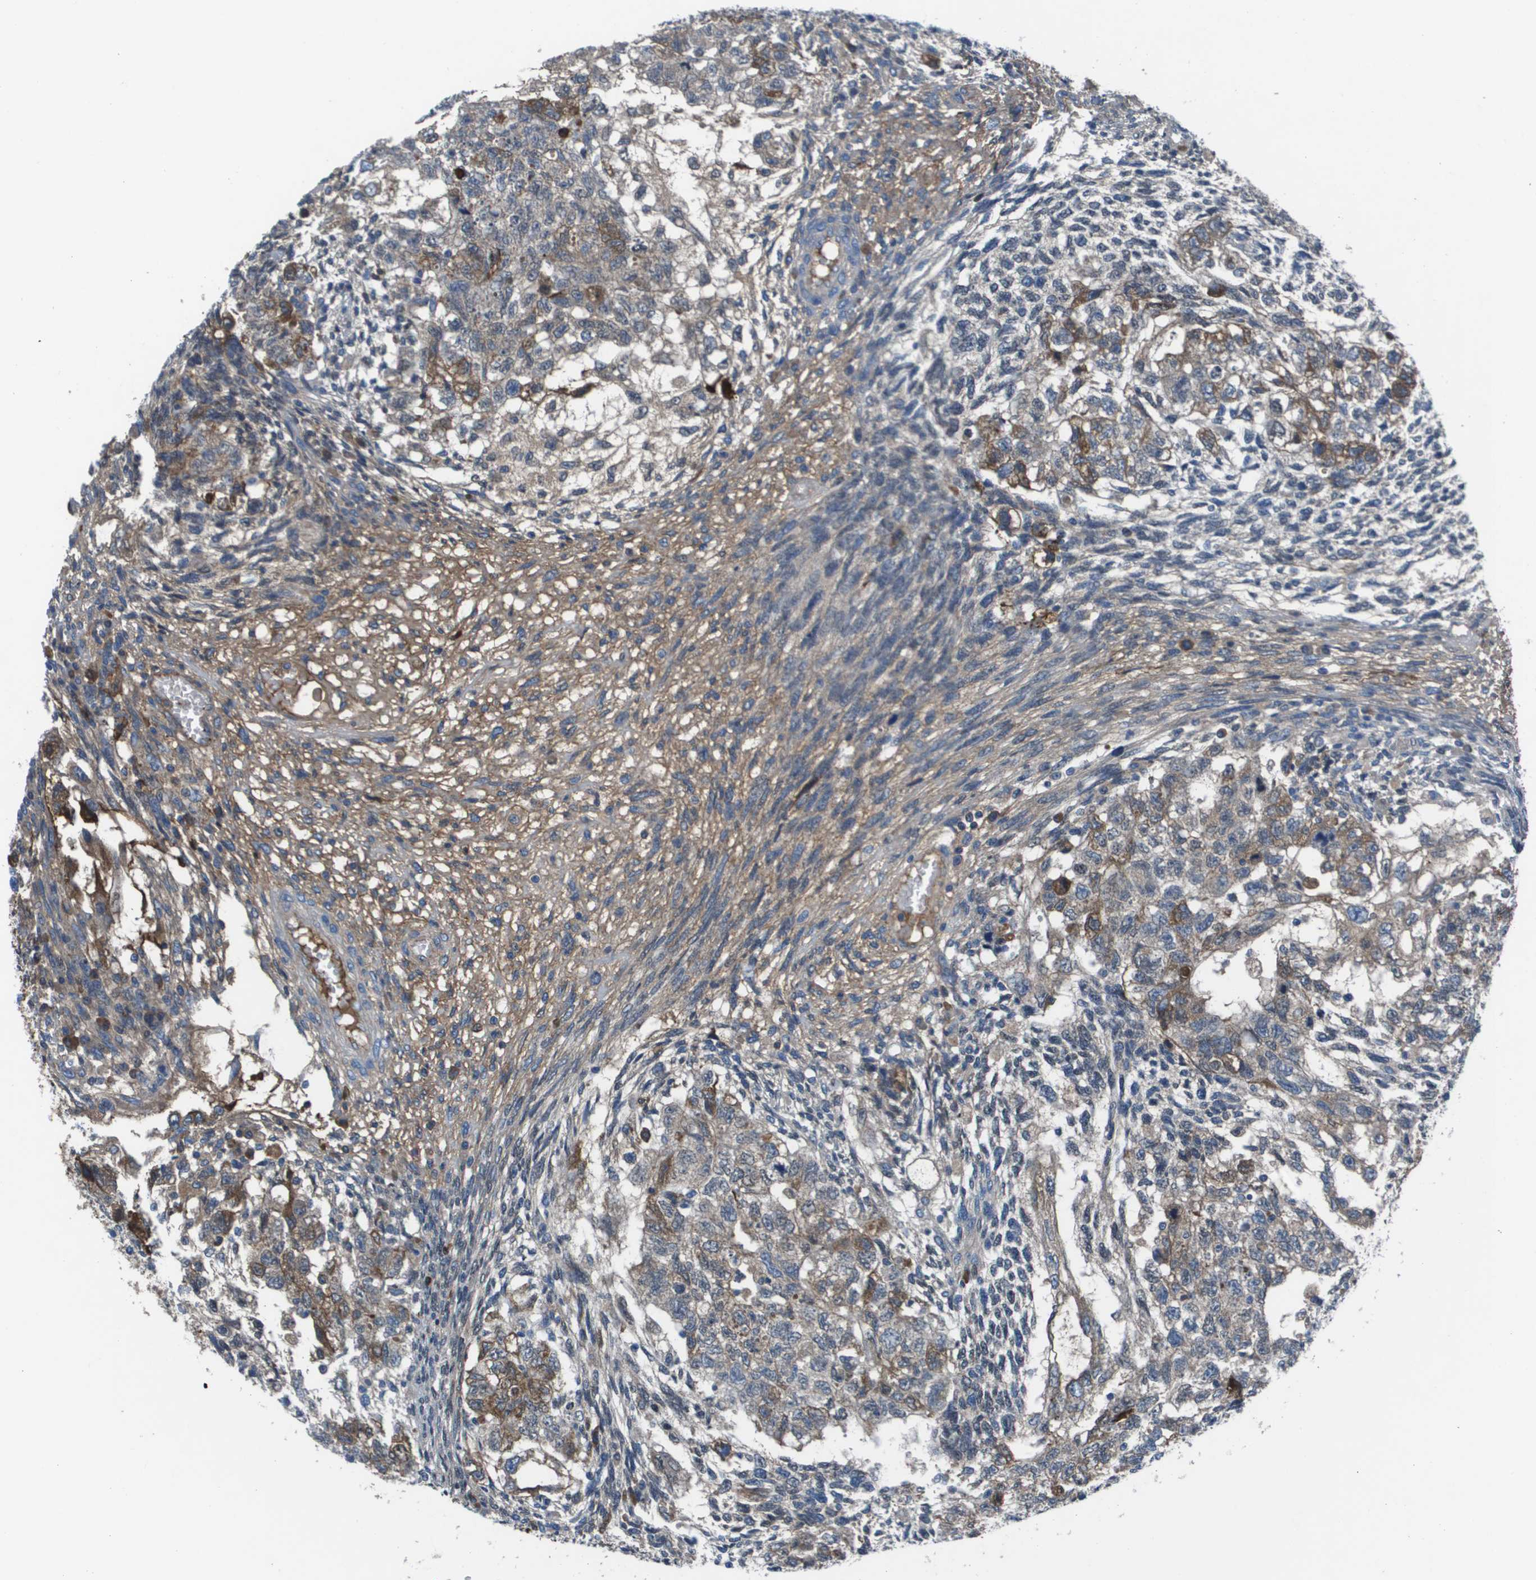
{"staining": {"intensity": "weak", "quantity": "25%-75%", "location": "cytoplasmic/membranous"}, "tissue": "testis cancer", "cell_type": "Tumor cells", "image_type": "cancer", "snomed": [{"axis": "morphology", "description": "Normal tissue, NOS"}, {"axis": "morphology", "description": "Carcinoma, Embryonal, NOS"}, {"axis": "topography", "description": "Testis"}], "caption": "Weak cytoplasmic/membranous protein positivity is appreciated in about 25%-75% of tumor cells in embryonal carcinoma (testis).", "gene": "VTN", "patient": {"sex": "male", "age": 36}}